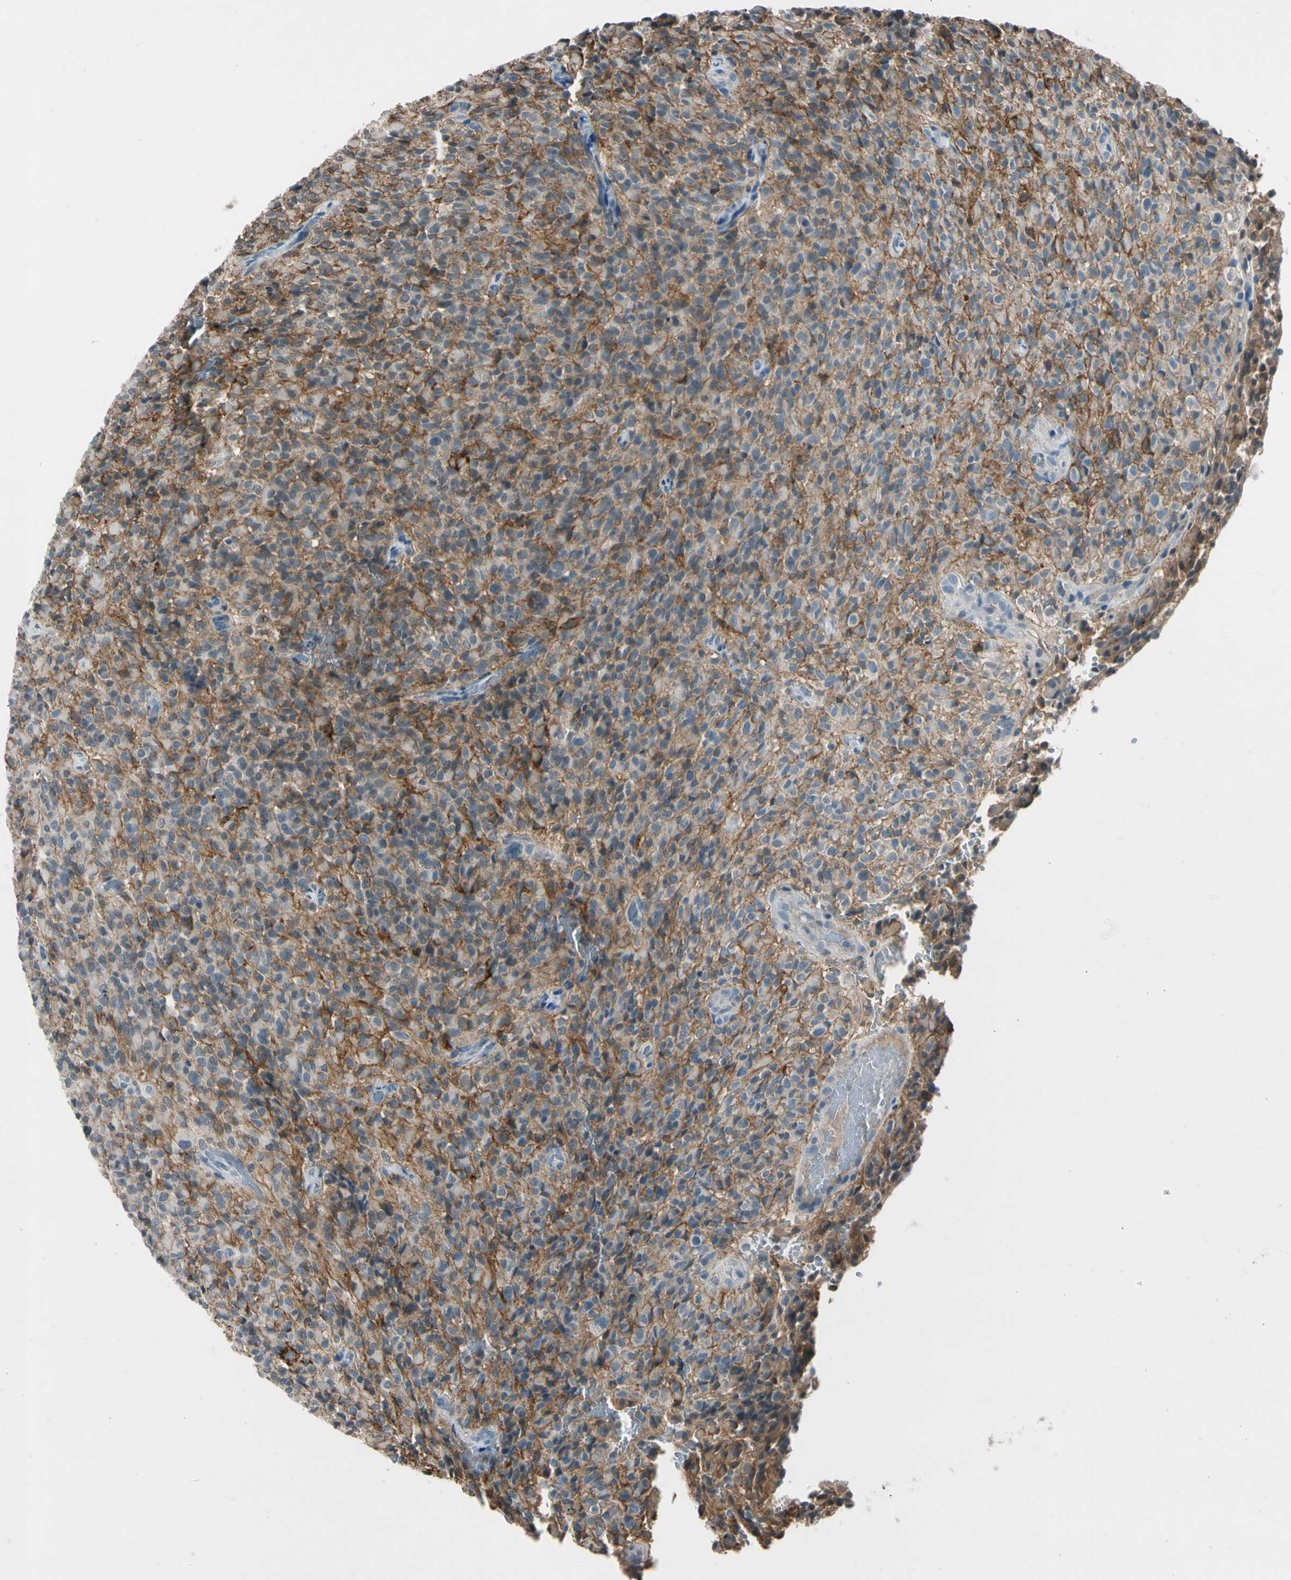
{"staining": {"intensity": "negative", "quantity": "none", "location": "none"}, "tissue": "glioma", "cell_type": "Tumor cells", "image_type": "cancer", "snomed": [{"axis": "morphology", "description": "Glioma, malignant, High grade"}, {"axis": "topography", "description": "Brain"}], "caption": "Human malignant glioma (high-grade) stained for a protein using IHC displays no expression in tumor cells.", "gene": "PDPN", "patient": {"sex": "male", "age": 71}}